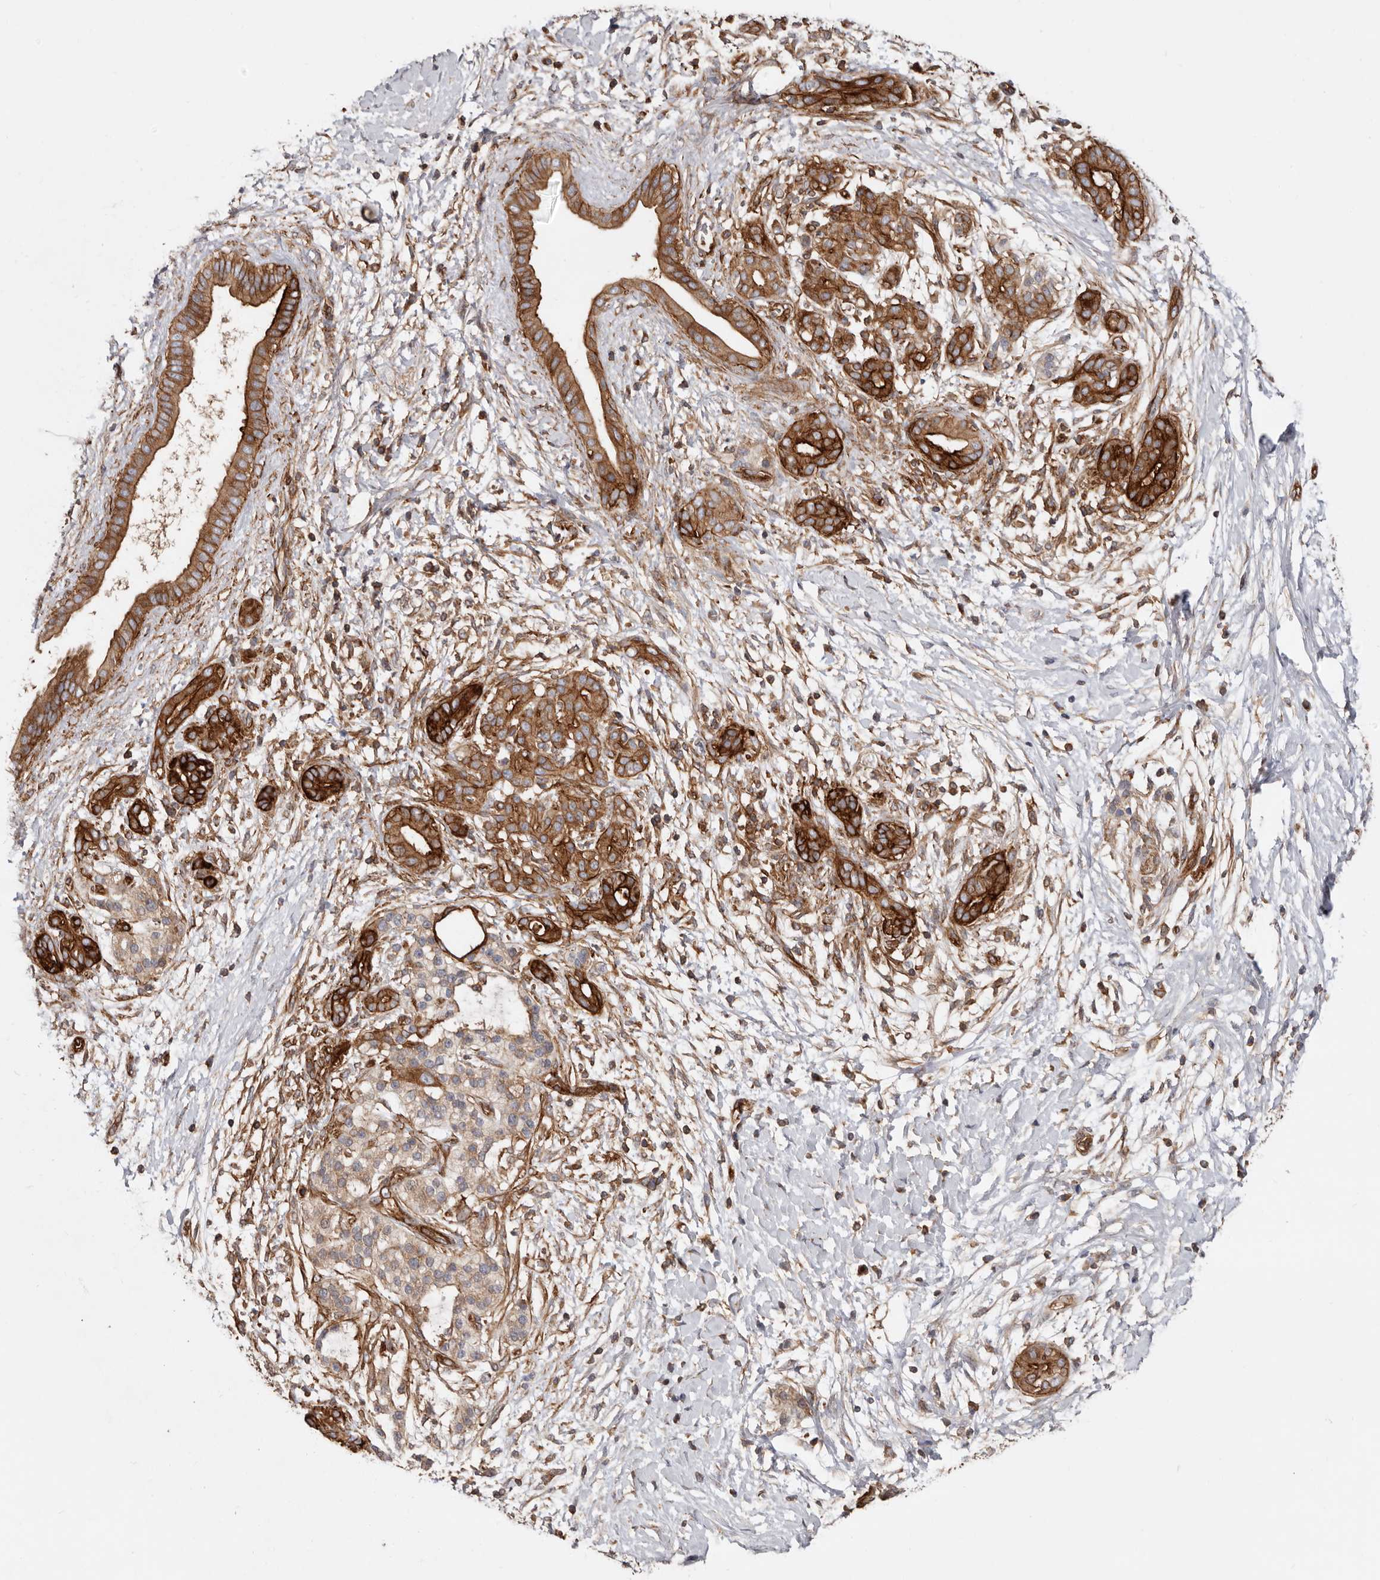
{"staining": {"intensity": "strong", "quantity": ">75%", "location": "cytoplasmic/membranous"}, "tissue": "pancreatic cancer", "cell_type": "Tumor cells", "image_type": "cancer", "snomed": [{"axis": "morphology", "description": "Adenocarcinoma, NOS"}, {"axis": "topography", "description": "Pancreas"}], "caption": "IHC micrograph of adenocarcinoma (pancreatic) stained for a protein (brown), which demonstrates high levels of strong cytoplasmic/membranous positivity in about >75% of tumor cells.", "gene": "TMC7", "patient": {"sex": "male", "age": 58}}